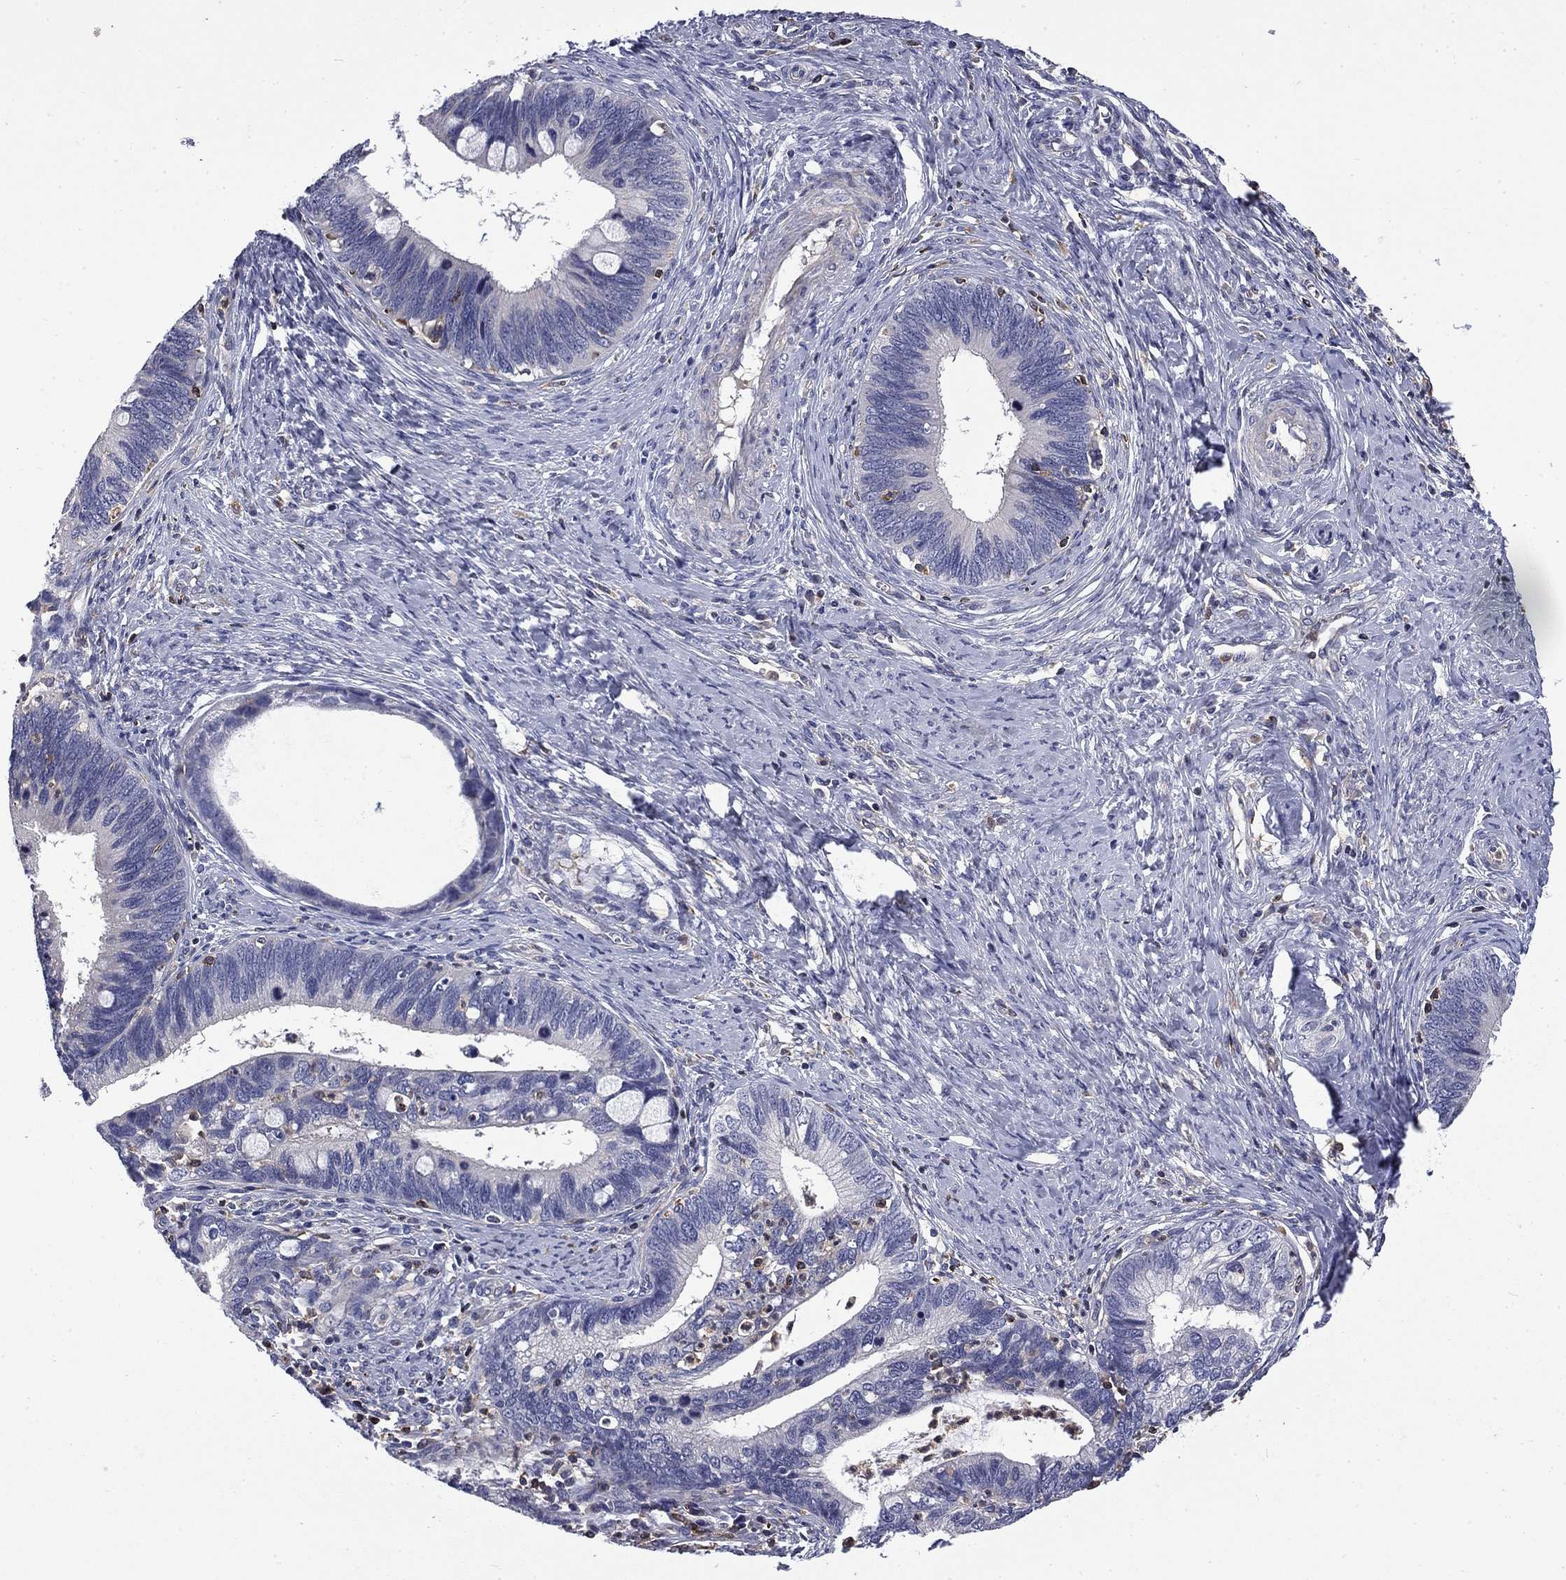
{"staining": {"intensity": "negative", "quantity": "none", "location": "none"}, "tissue": "cervical cancer", "cell_type": "Tumor cells", "image_type": "cancer", "snomed": [{"axis": "morphology", "description": "Adenocarcinoma, NOS"}, {"axis": "topography", "description": "Cervix"}], "caption": "This is an immunohistochemistry histopathology image of adenocarcinoma (cervical). There is no expression in tumor cells.", "gene": "ARHGAP45", "patient": {"sex": "female", "age": 42}}